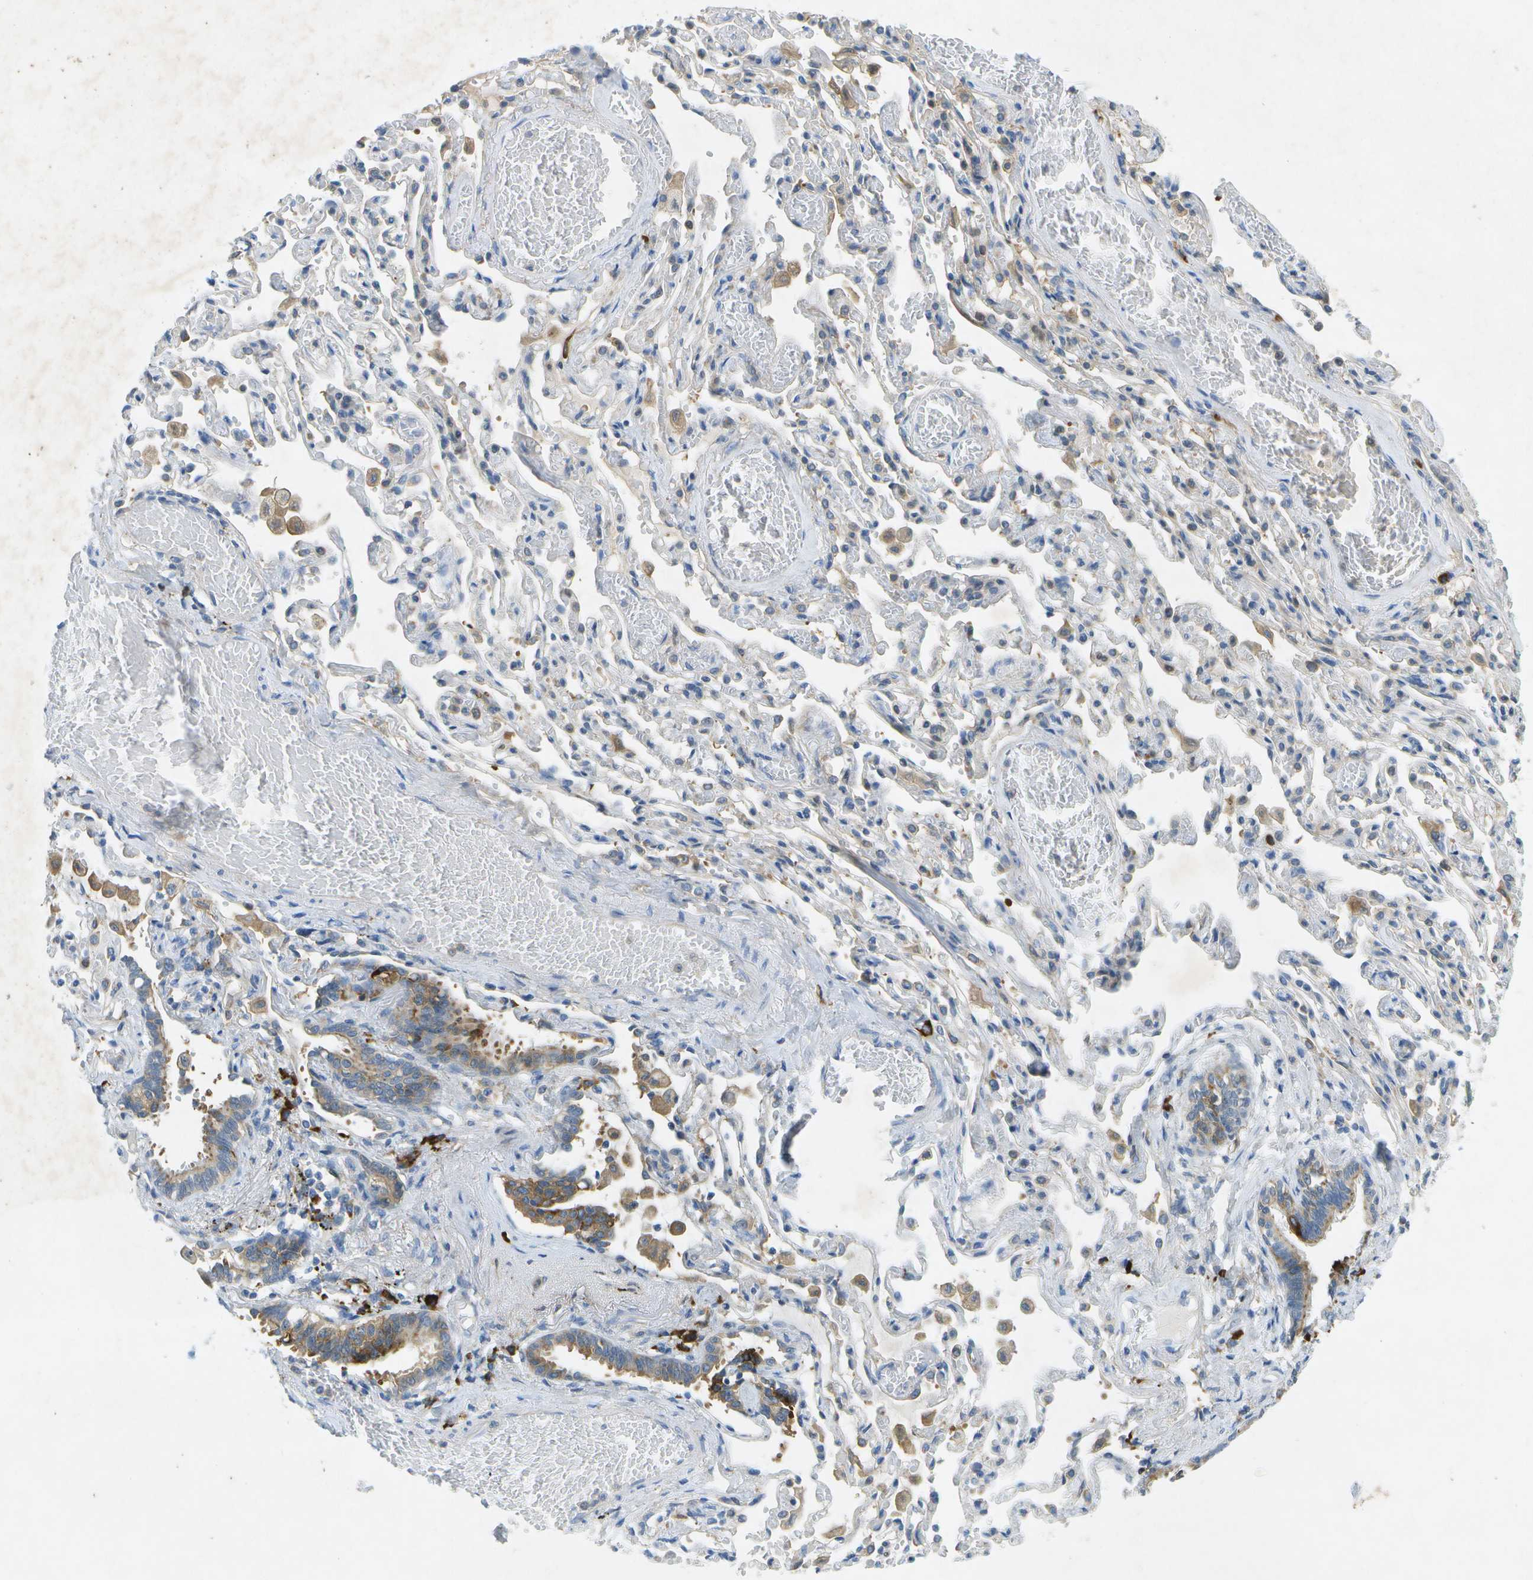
{"staining": {"intensity": "moderate", "quantity": ">75%", "location": "cytoplasmic/membranous"}, "tissue": "bronchus", "cell_type": "Respiratory epithelial cells", "image_type": "normal", "snomed": [{"axis": "morphology", "description": "Normal tissue, NOS"}, {"axis": "morphology", "description": "Inflammation, NOS"}, {"axis": "topography", "description": "Cartilage tissue"}, {"axis": "topography", "description": "Lung"}], "caption": "The histopathology image displays staining of normal bronchus, revealing moderate cytoplasmic/membranous protein expression (brown color) within respiratory epithelial cells.", "gene": "WNK2", "patient": {"sex": "male", "age": 71}}